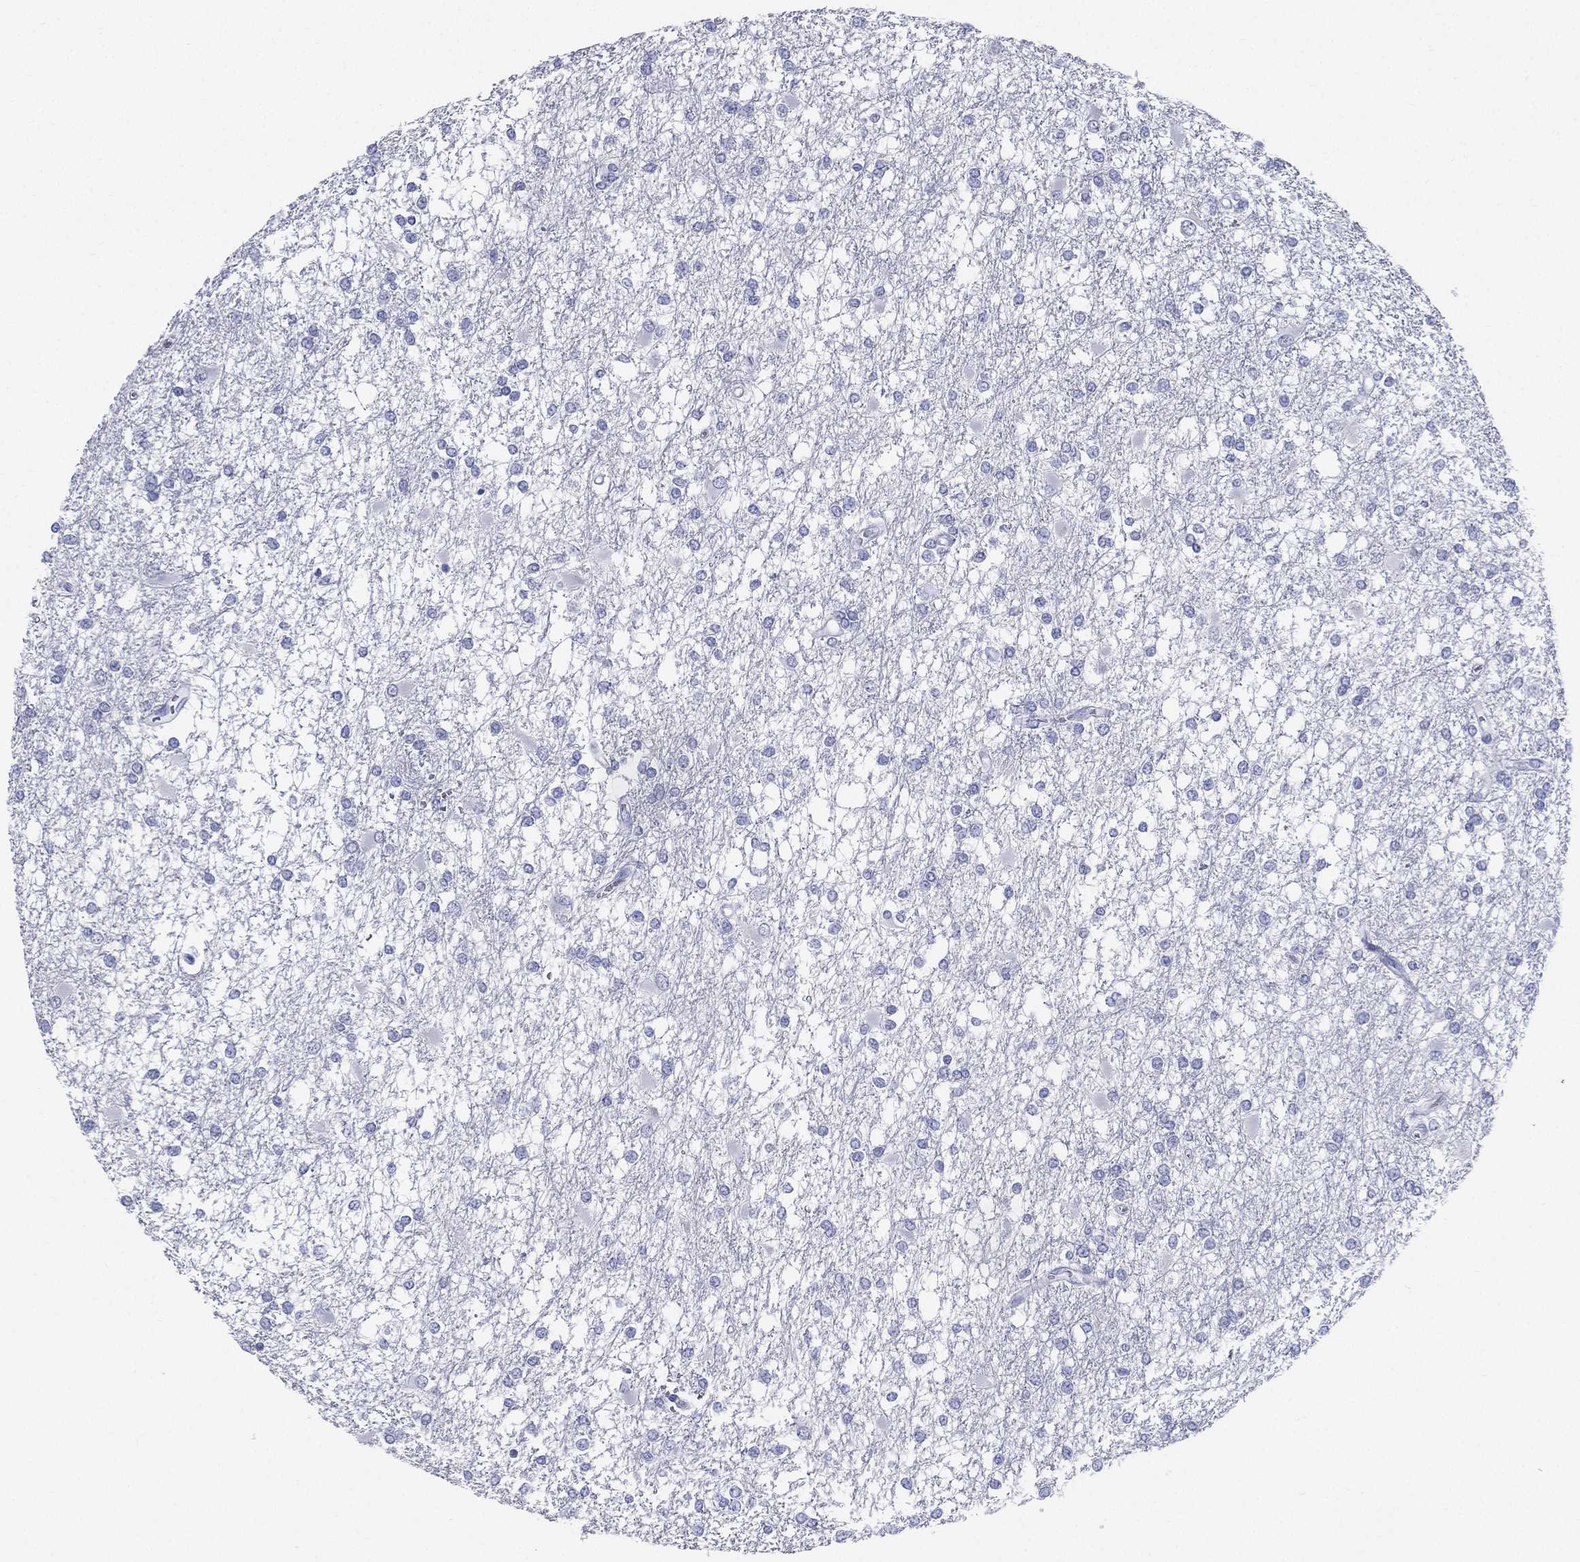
{"staining": {"intensity": "negative", "quantity": "none", "location": "none"}, "tissue": "glioma", "cell_type": "Tumor cells", "image_type": "cancer", "snomed": [{"axis": "morphology", "description": "Glioma, malignant, High grade"}, {"axis": "topography", "description": "Cerebral cortex"}], "caption": "Immunohistochemistry of human high-grade glioma (malignant) demonstrates no positivity in tumor cells. (Immunohistochemistry (ihc), brightfield microscopy, high magnification).", "gene": "RSPH4A", "patient": {"sex": "male", "age": 79}}